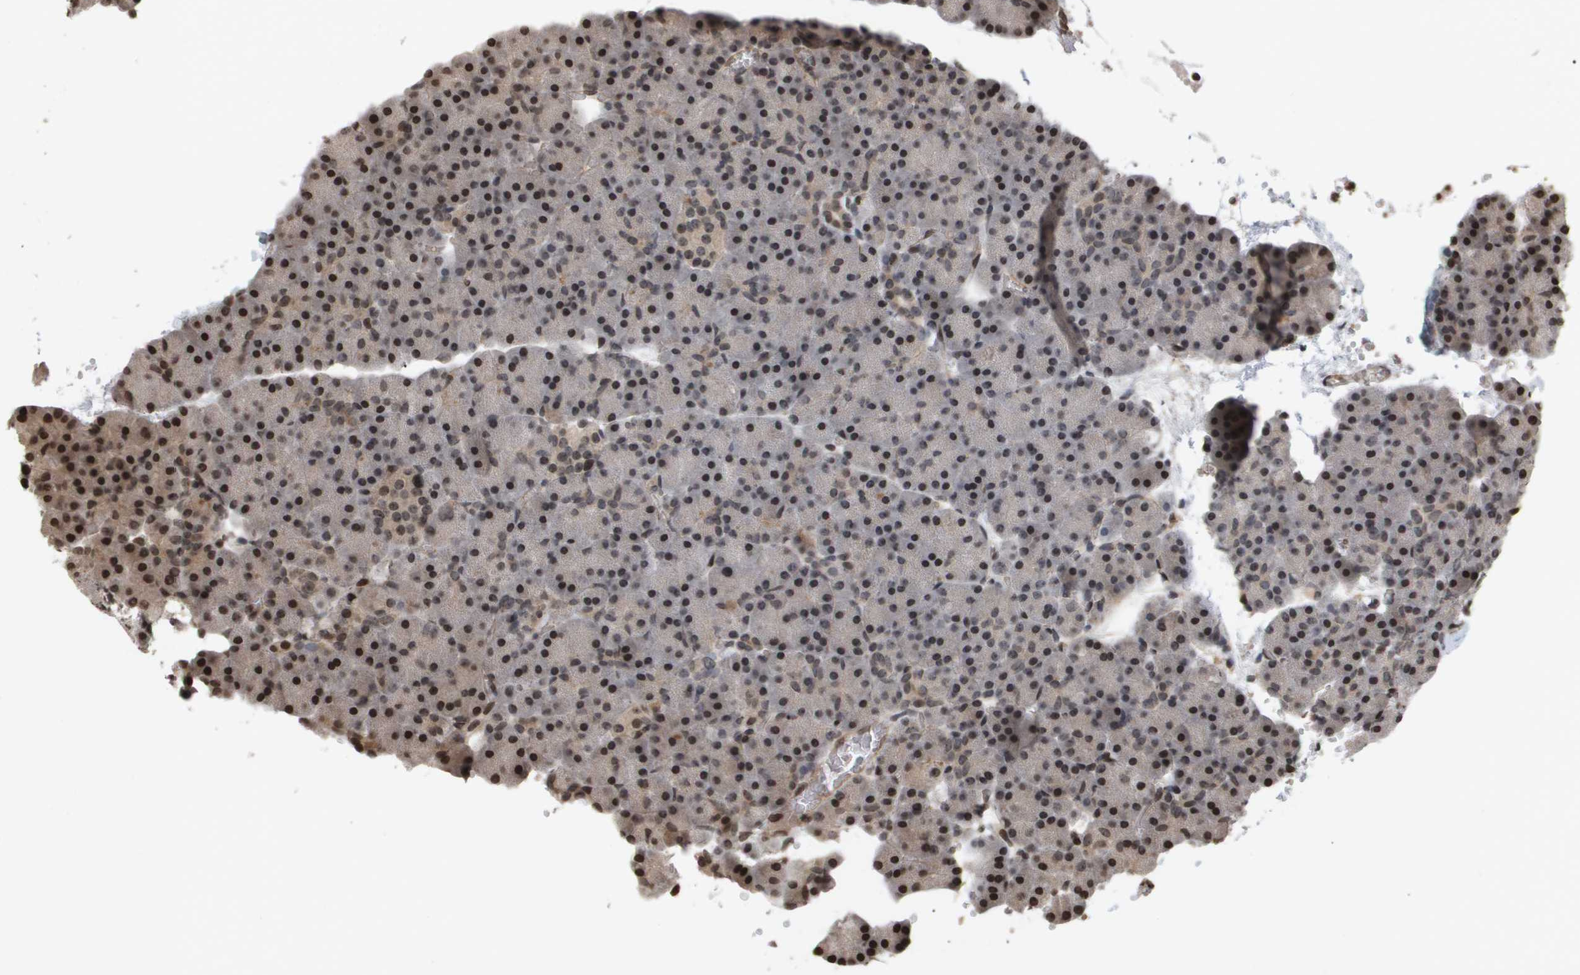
{"staining": {"intensity": "moderate", "quantity": "25%-75%", "location": "nuclear"}, "tissue": "pancreas", "cell_type": "Exocrine glandular cells", "image_type": "normal", "snomed": [{"axis": "morphology", "description": "Normal tissue, NOS"}, {"axis": "topography", "description": "Pancreas"}], "caption": "Protein expression analysis of unremarkable pancreas demonstrates moderate nuclear expression in about 25%-75% of exocrine glandular cells. (IHC, brightfield microscopy, high magnification).", "gene": "HSPA6", "patient": {"sex": "female", "age": 35}}